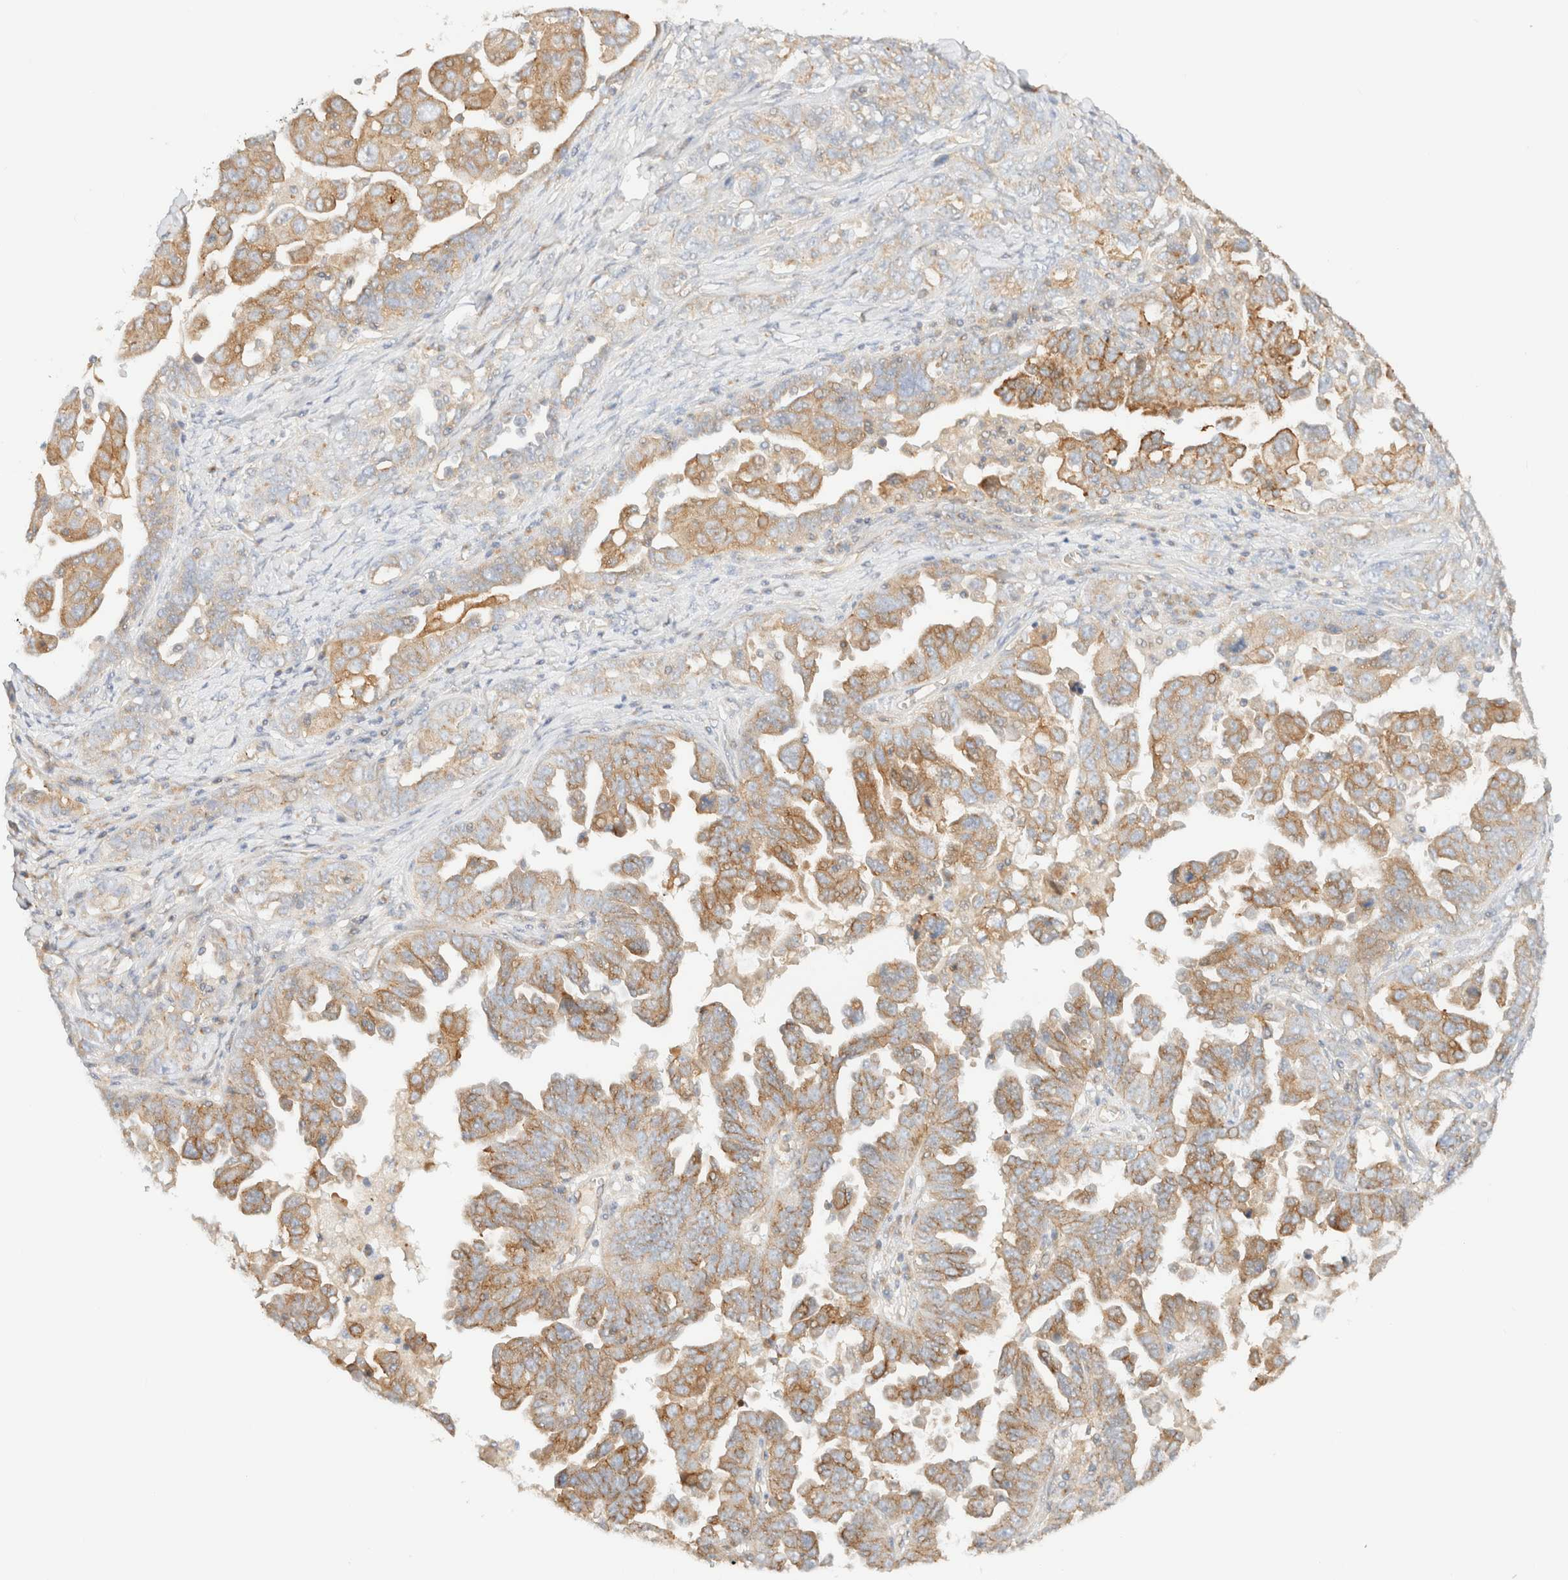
{"staining": {"intensity": "moderate", "quantity": ">75%", "location": "cytoplasmic/membranous"}, "tissue": "ovarian cancer", "cell_type": "Tumor cells", "image_type": "cancer", "snomed": [{"axis": "morphology", "description": "Carcinoma, endometroid"}, {"axis": "topography", "description": "Ovary"}], "caption": "IHC of endometroid carcinoma (ovarian) displays medium levels of moderate cytoplasmic/membranous staining in approximately >75% of tumor cells.", "gene": "MYO10", "patient": {"sex": "female", "age": 62}}